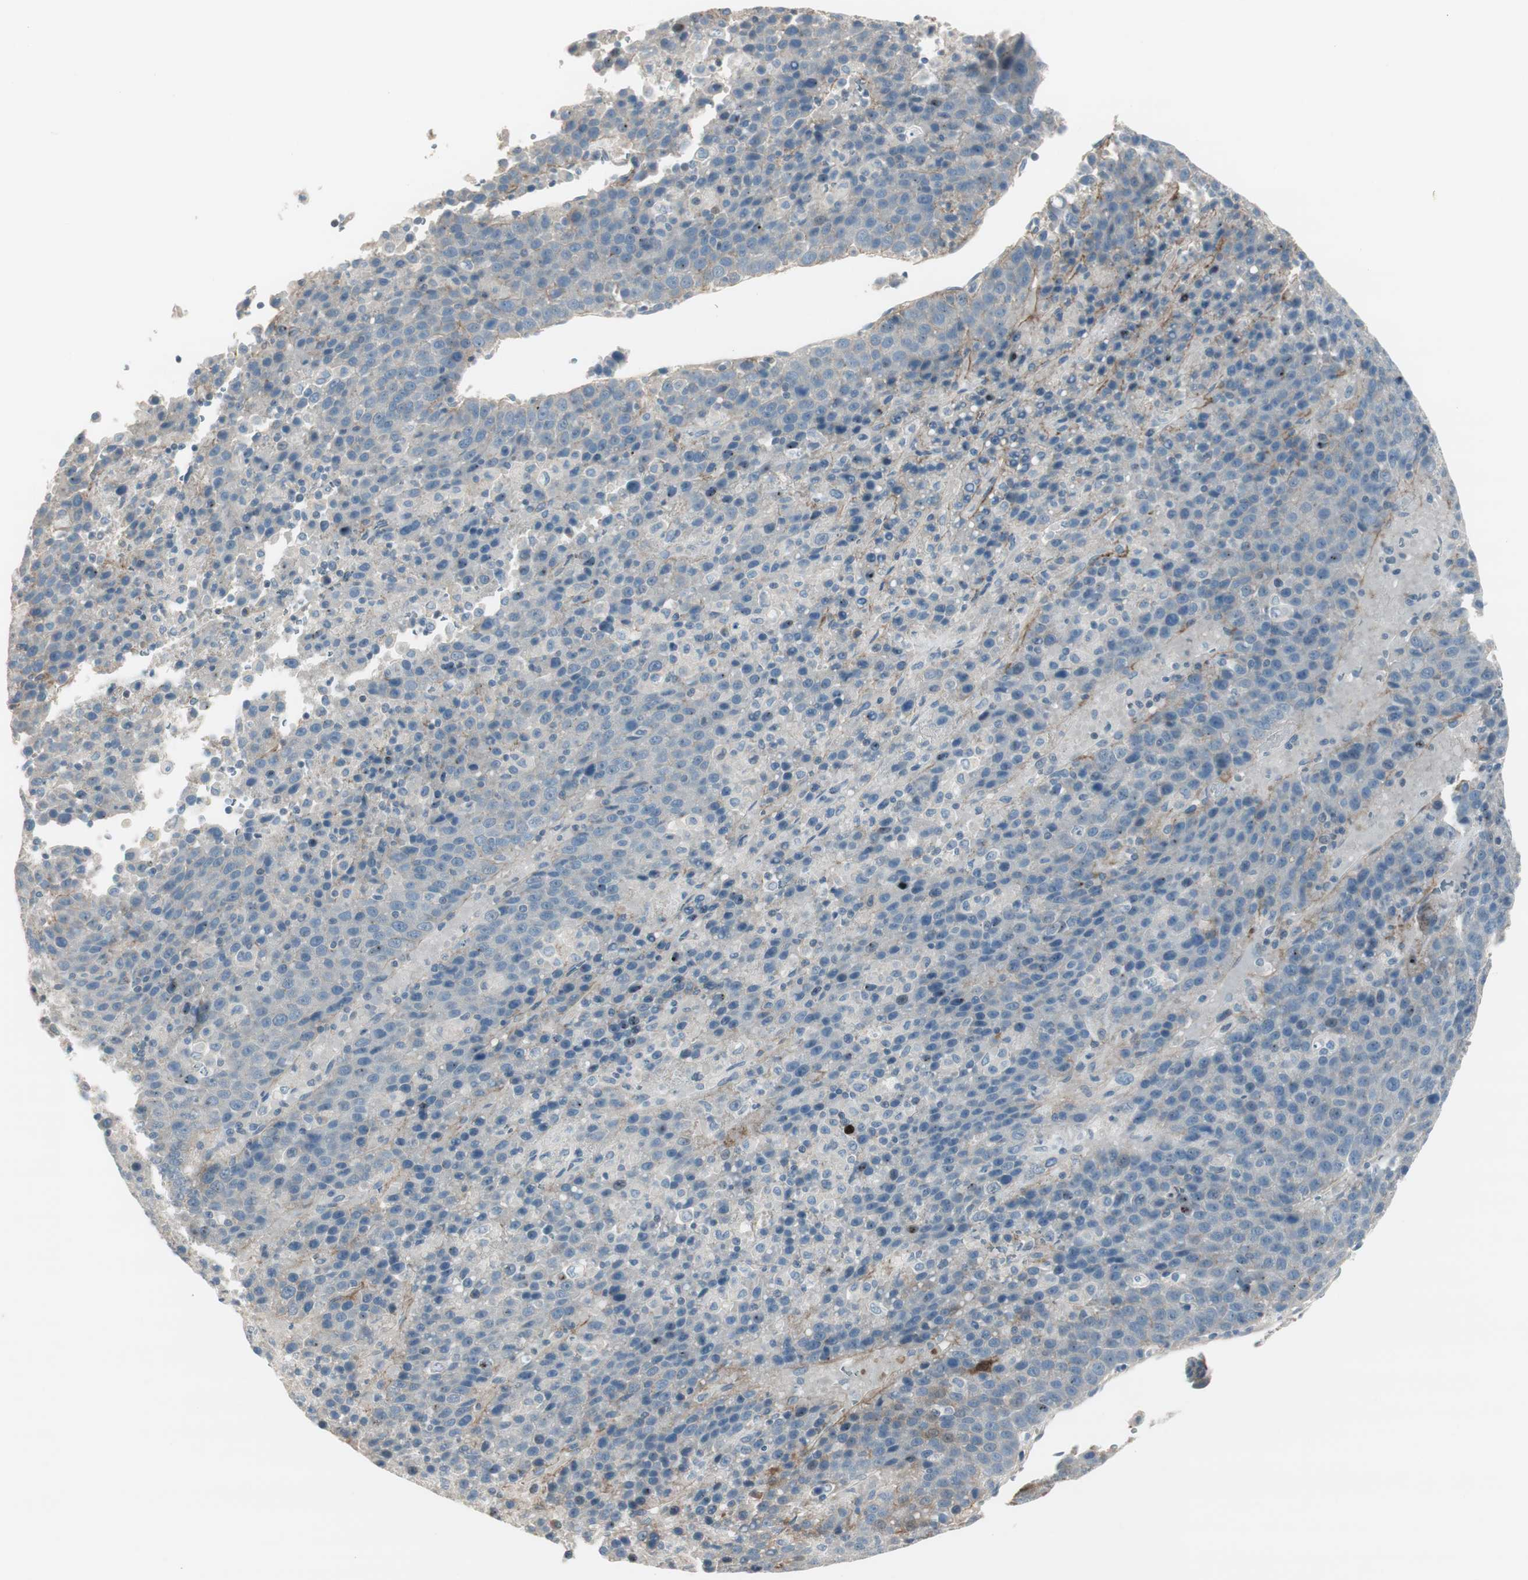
{"staining": {"intensity": "negative", "quantity": "none", "location": "none"}, "tissue": "liver cancer", "cell_type": "Tumor cells", "image_type": "cancer", "snomed": [{"axis": "morphology", "description": "Carcinoma, Hepatocellular, NOS"}, {"axis": "topography", "description": "Liver"}], "caption": "Tumor cells show no significant staining in liver hepatocellular carcinoma. Nuclei are stained in blue.", "gene": "EVA1A", "patient": {"sex": "female", "age": 53}}